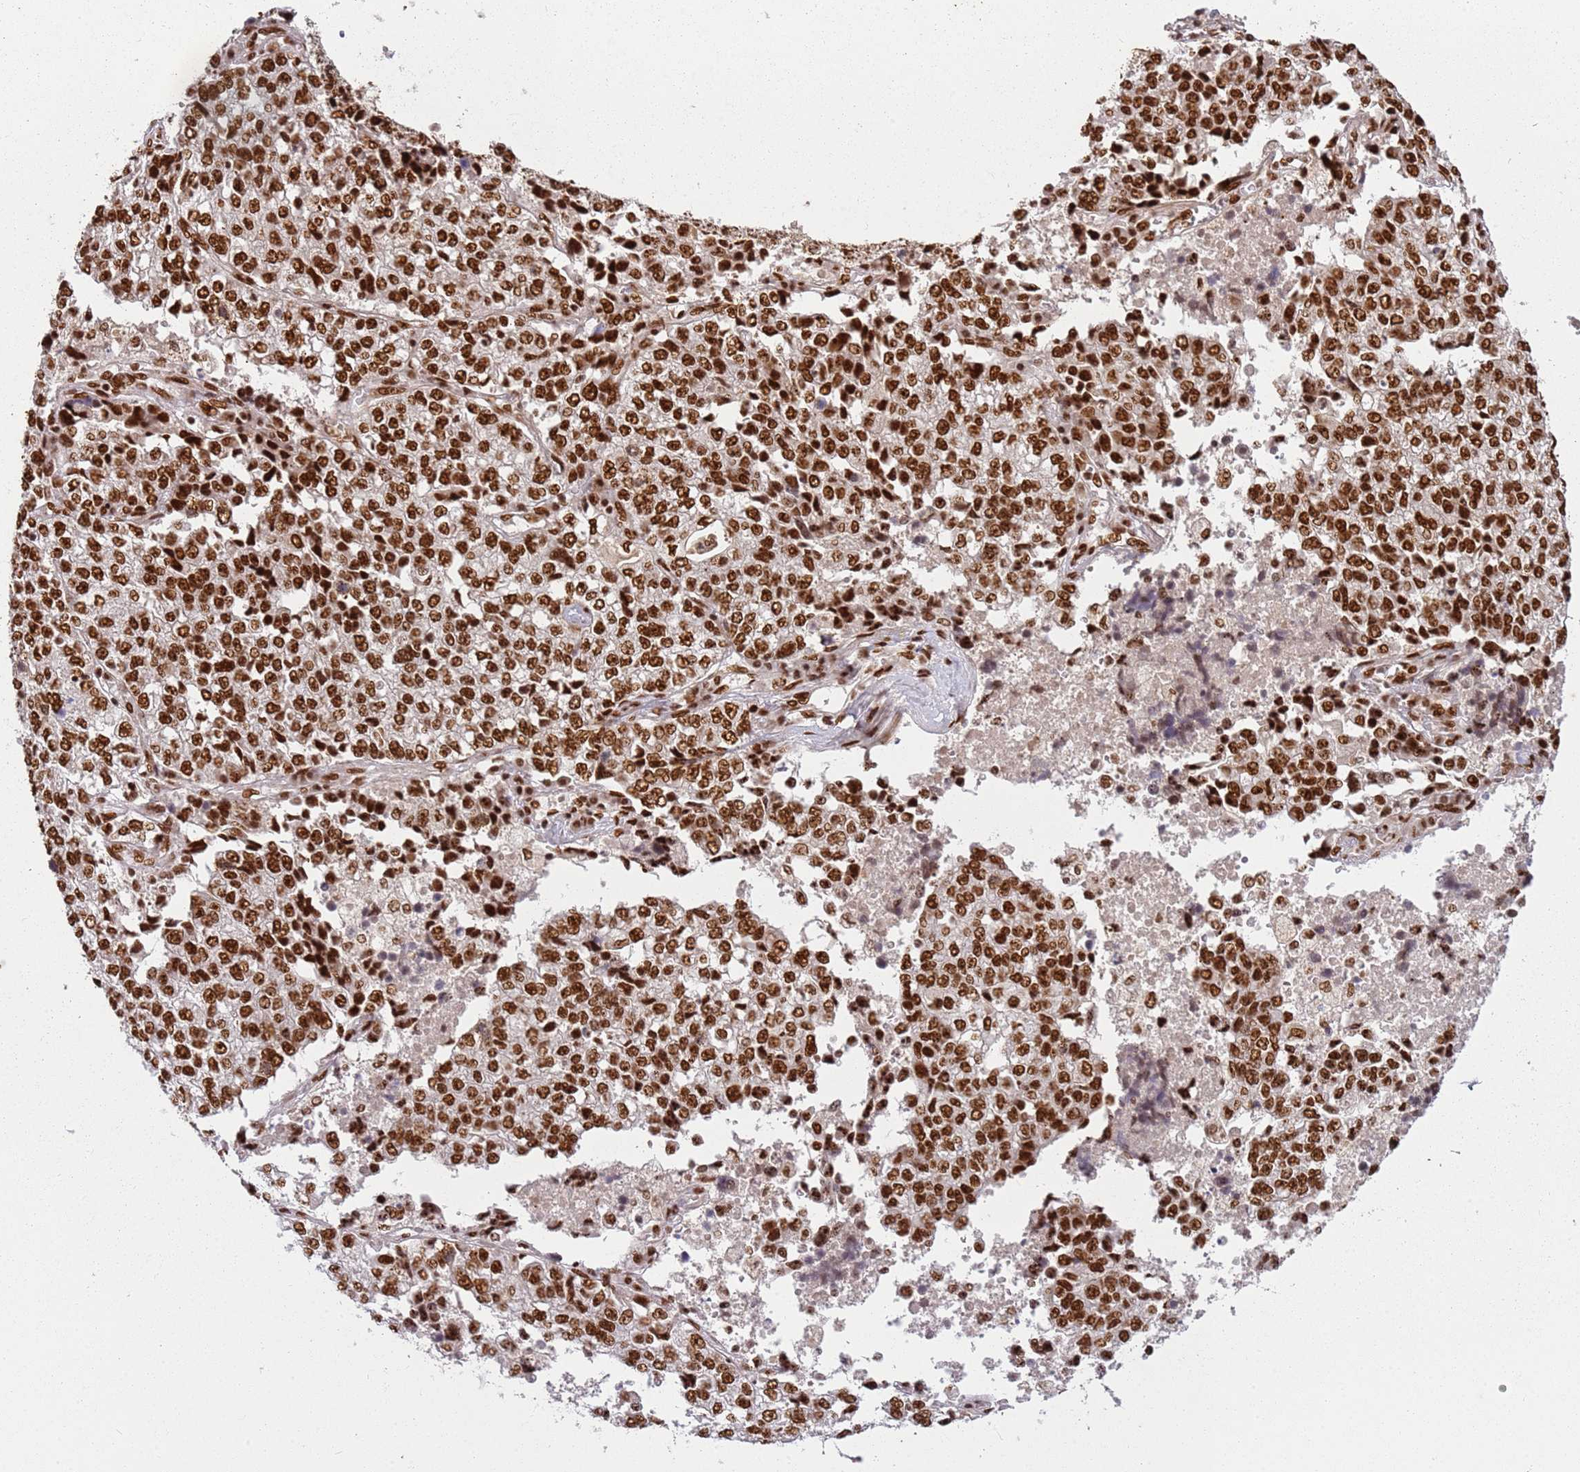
{"staining": {"intensity": "strong", "quantity": ">75%", "location": "nuclear"}, "tissue": "lung cancer", "cell_type": "Tumor cells", "image_type": "cancer", "snomed": [{"axis": "morphology", "description": "Adenocarcinoma, NOS"}, {"axis": "topography", "description": "Lung"}], "caption": "Approximately >75% of tumor cells in human adenocarcinoma (lung) reveal strong nuclear protein staining as visualized by brown immunohistochemical staining.", "gene": "TENT4A", "patient": {"sex": "male", "age": 49}}